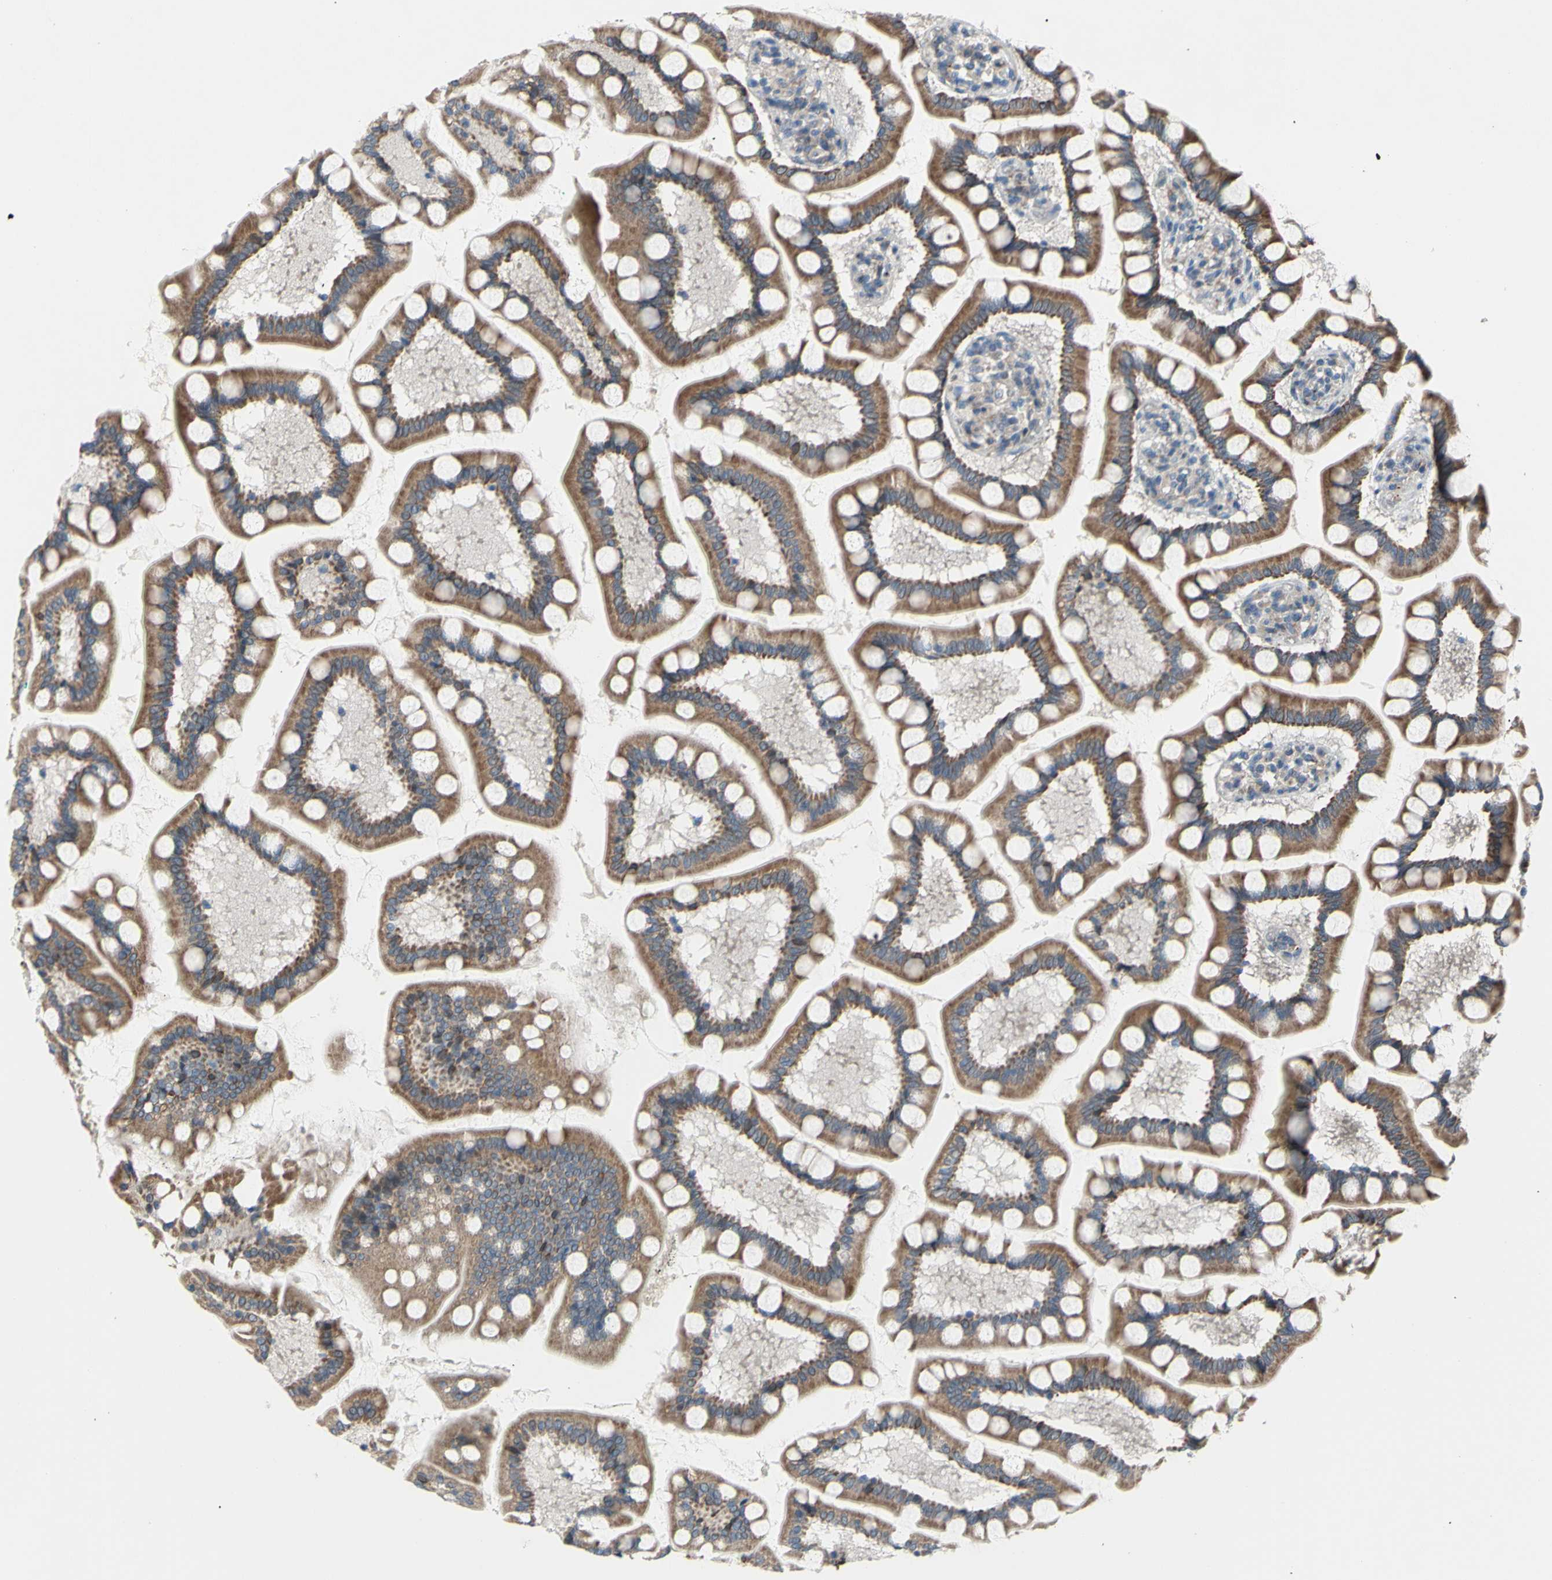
{"staining": {"intensity": "strong", "quantity": ">75%", "location": "cytoplasmic/membranous"}, "tissue": "small intestine", "cell_type": "Glandular cells", "image_type": "normal", "snomed": [{"axis": "morphology", "description": "Normal tissue, NOS"}, {"axis": "topography", "description": "Small intestine"}], "caption": "Protein expression by IHC demonstrates strong cytoplasmic/membranous positivity in about >75% of glandular cells in benign small intestine. The protein of interest is shown in brown color, while the nuclei are stained blue.", "gene": "GRAMD2B", "patient": {"sex": "male", "age": 41}}